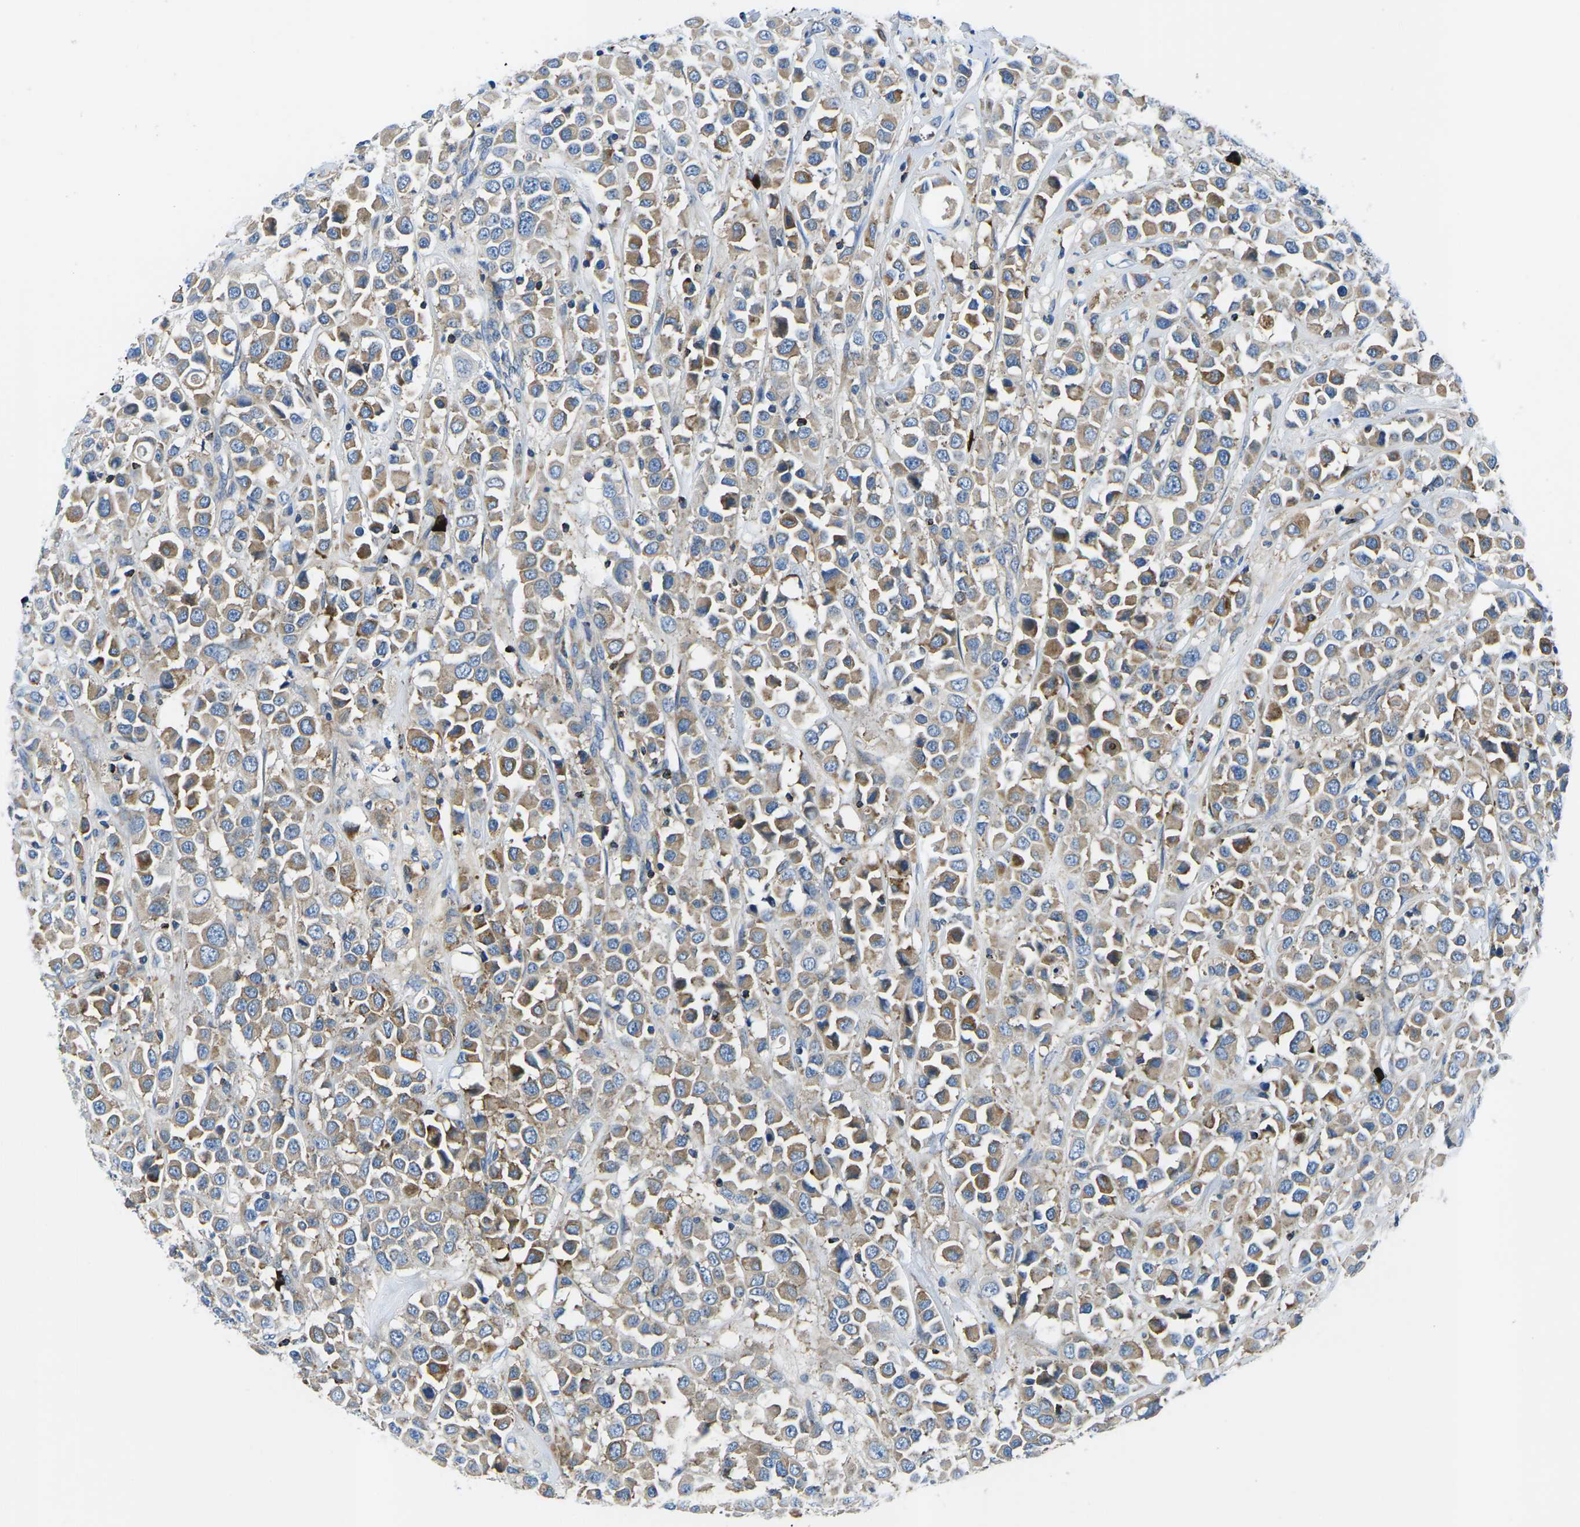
{"staining": {"intensity": "moderate", "quantity": "25%-75%", "location": "cytoplasmic/membranous"}, "tissue": "breast cancer", "cell_type": "Tumor cells", "image_type": "cancer", "snomed": [{"axis": "morphology", "description": "Duct carcinoma"}, {"axis": "topography", "description": "Breast"}], "caption": "A photomicrograph of human breast cancer stained for a protein displays moderate cytoplasmic/membranous brown staining in tumor cells.", "gene": "MC4R", "patient": {"sex": "female", "age": 61}}